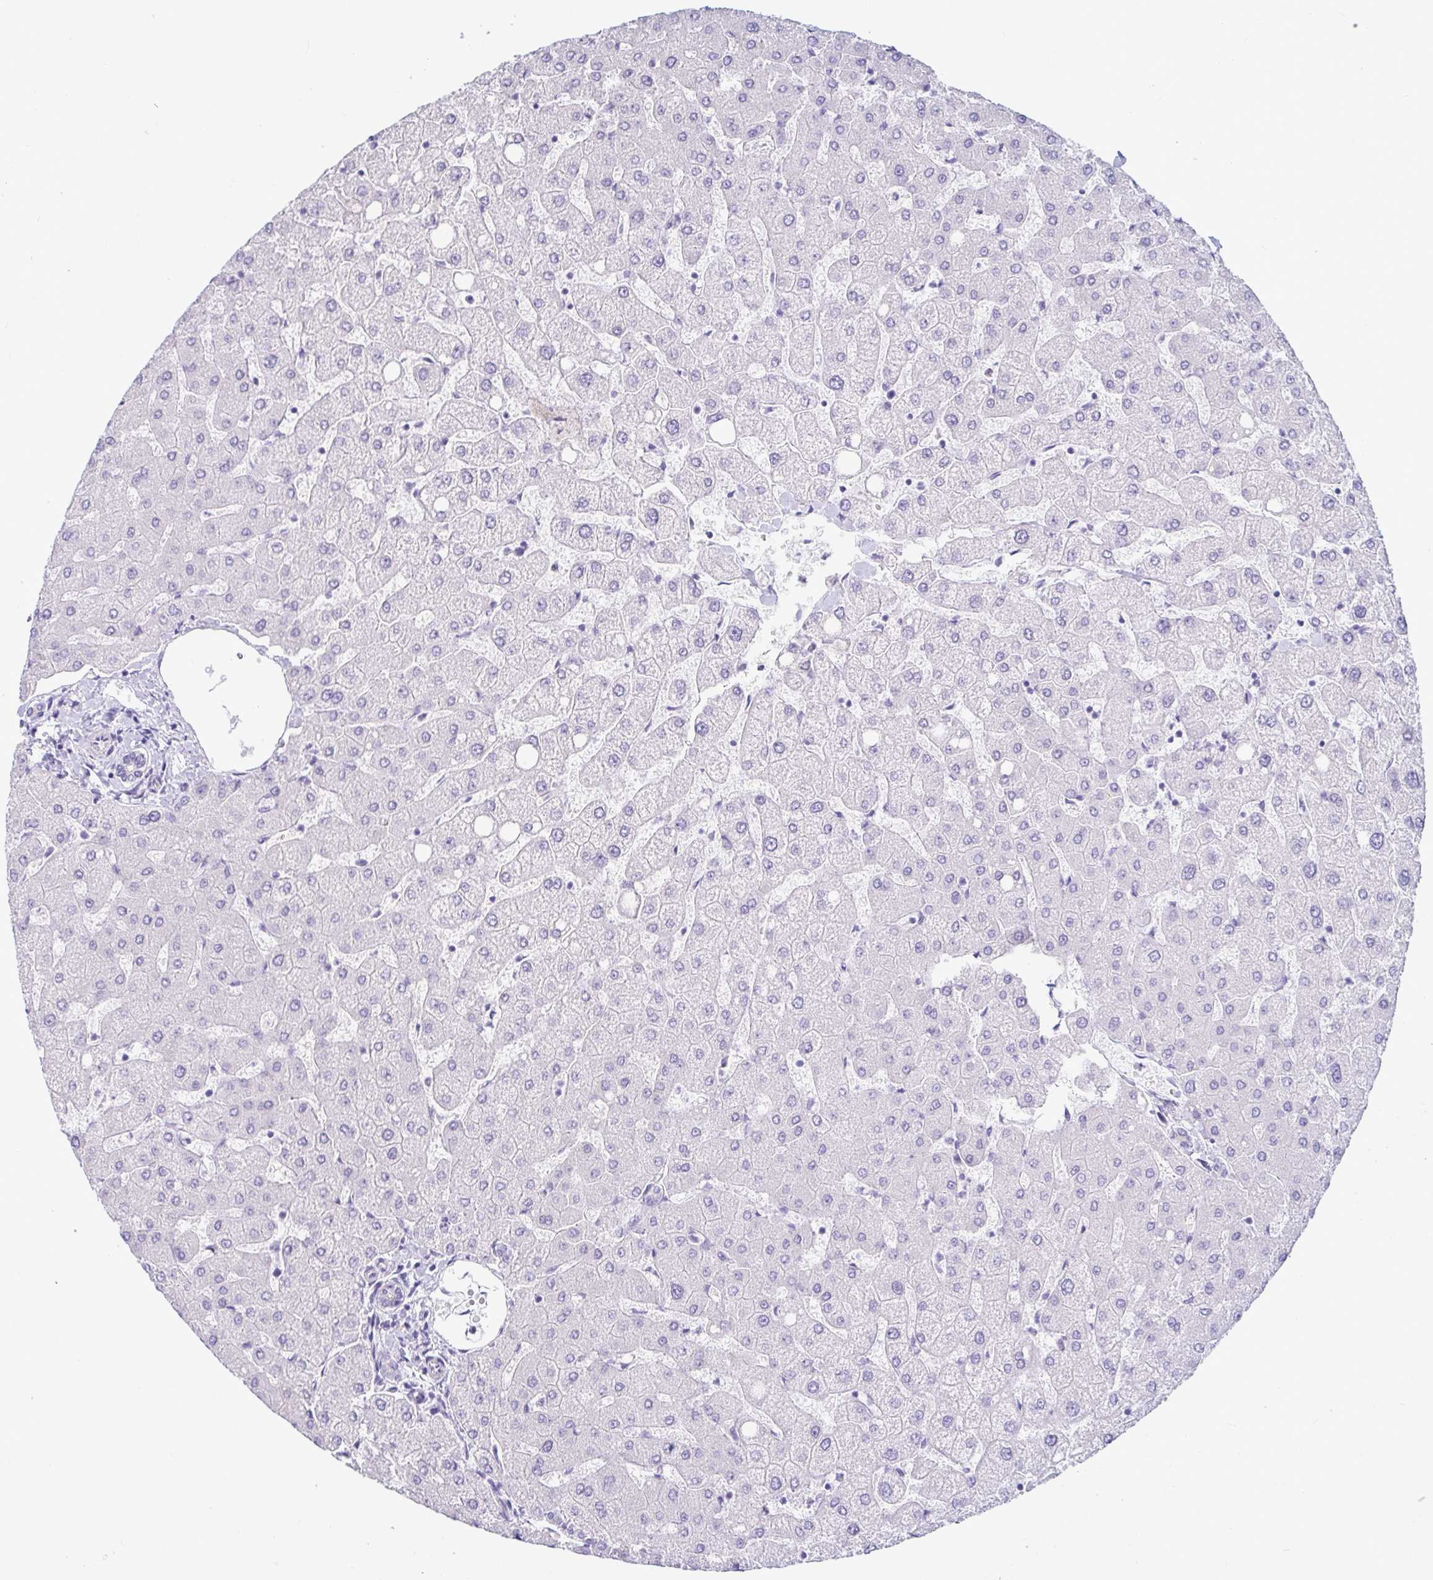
{"staining": {"intensity": "negative", "quantity": "none", "location": "none"}, "tissue": "liver", "cell_type": "Cholangiocytes", "image_type": "normal", "snomed": [{"axis": "morphology", "description": "Normal tissue, NOS"}, {"axis": "topography", "description": "Liver"}], "caption": "This histopathology image is of unremarkable liver stained with IHC to label a protein in brown with the nuclei are counter-stained blue. There is no expression in cholangiocytes. Nuclei are stained in blue.", "gene": "TNNI2", "patient": {"sex": "female", "age": 54}}